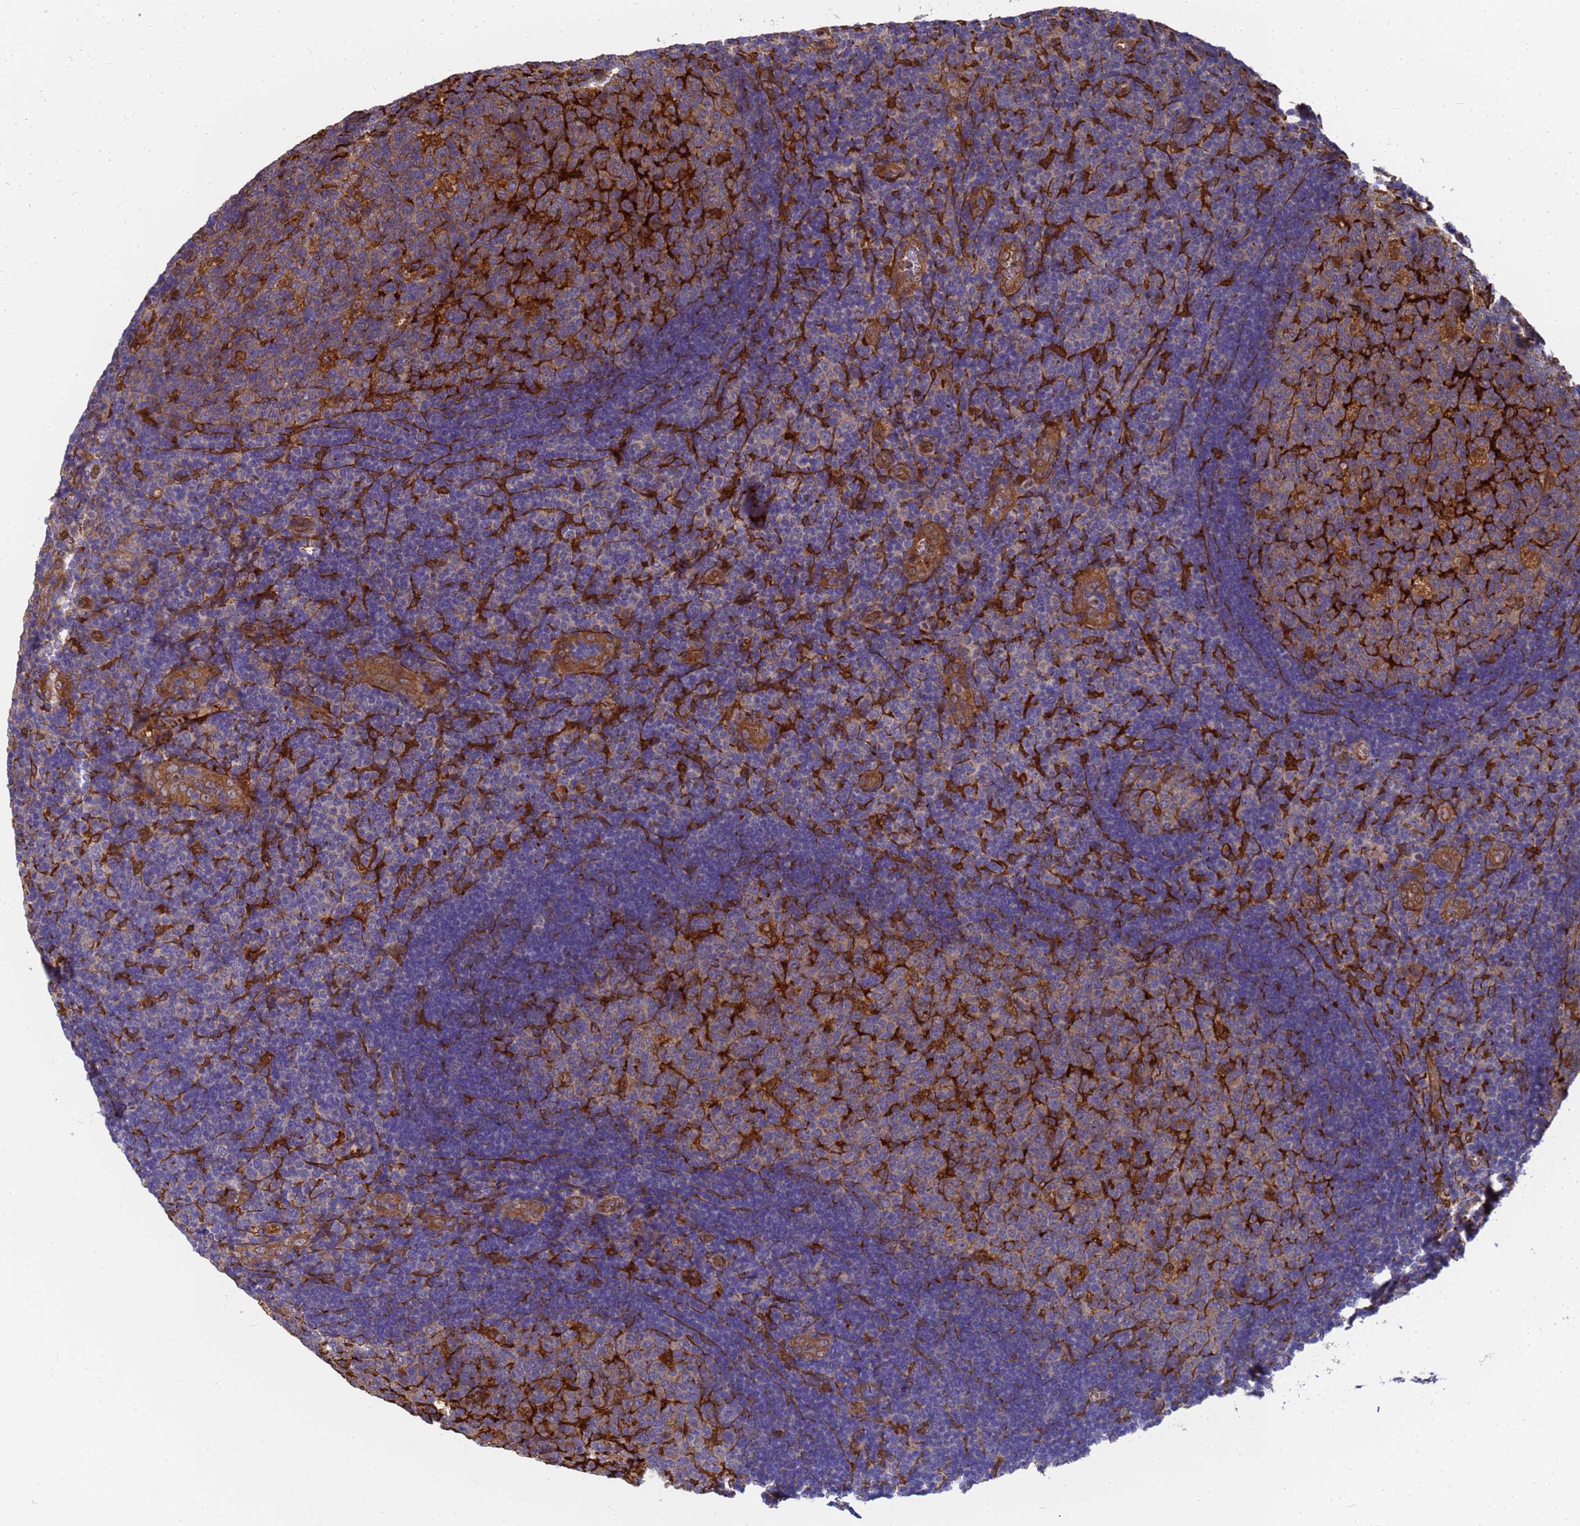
{"staining": {"intensity": "moderate", "quantity": ">75%", "location": "cytoplasmic/membranous"}, "tissue": "tonsil", "cell_type": "Germinal center cells", "image_type": "normal", "snomed": [{"axis": "morphology", "description": "Normal tissue, NOS"}, {"axis": "topography", "description": "Tonsil"}], "caption": "A brown stain shows moderate cytoplasmic/membranous positivity of a protein in germinal center cells of normal human tonsil.", "gene": "SLC35E2B", "patient": {"sex": "male", "age": 17}}